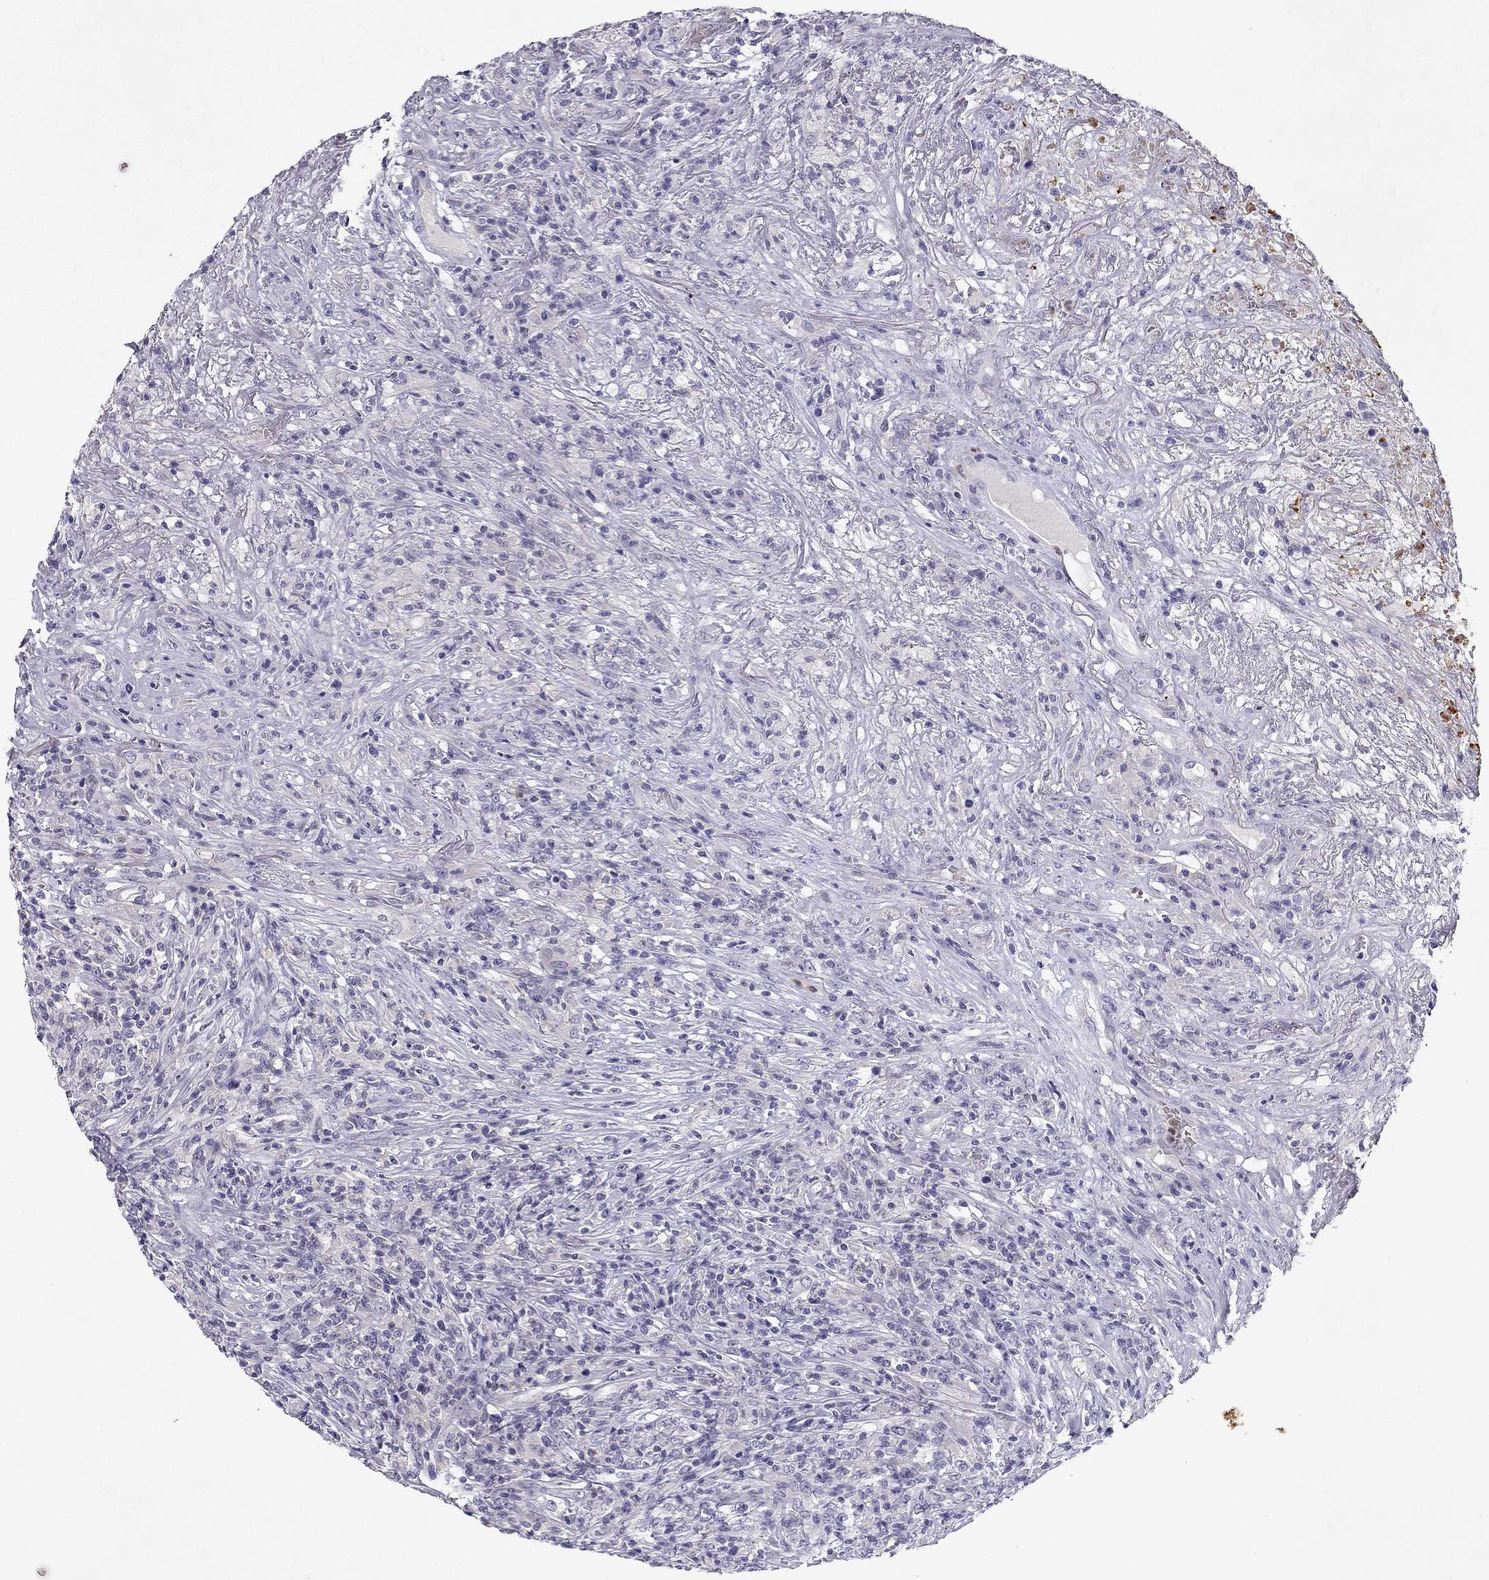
{"staining": {"intensity": "negative", "quantity": "none", "location": "none"}, "tissue": "lymphoma", "cell_type": "Tumor cells", "image_type": "cancer", "snomed": [{"axis": "morphology", "description": "Malignant lymphoma, non-Hodgkin's type, High grade"}, {"axis": "topography", "description": "Lung"}], "caption": "Immunohistochemistry histopathology image of neoplastic tissue: human lymphoma stained with DAB (3,3'-diaminobenzidine) demonstrates no significant protein positivity in tumor cells.", "gene": "SLC6A4", "patient": {"sex": "male", "age": 79}}